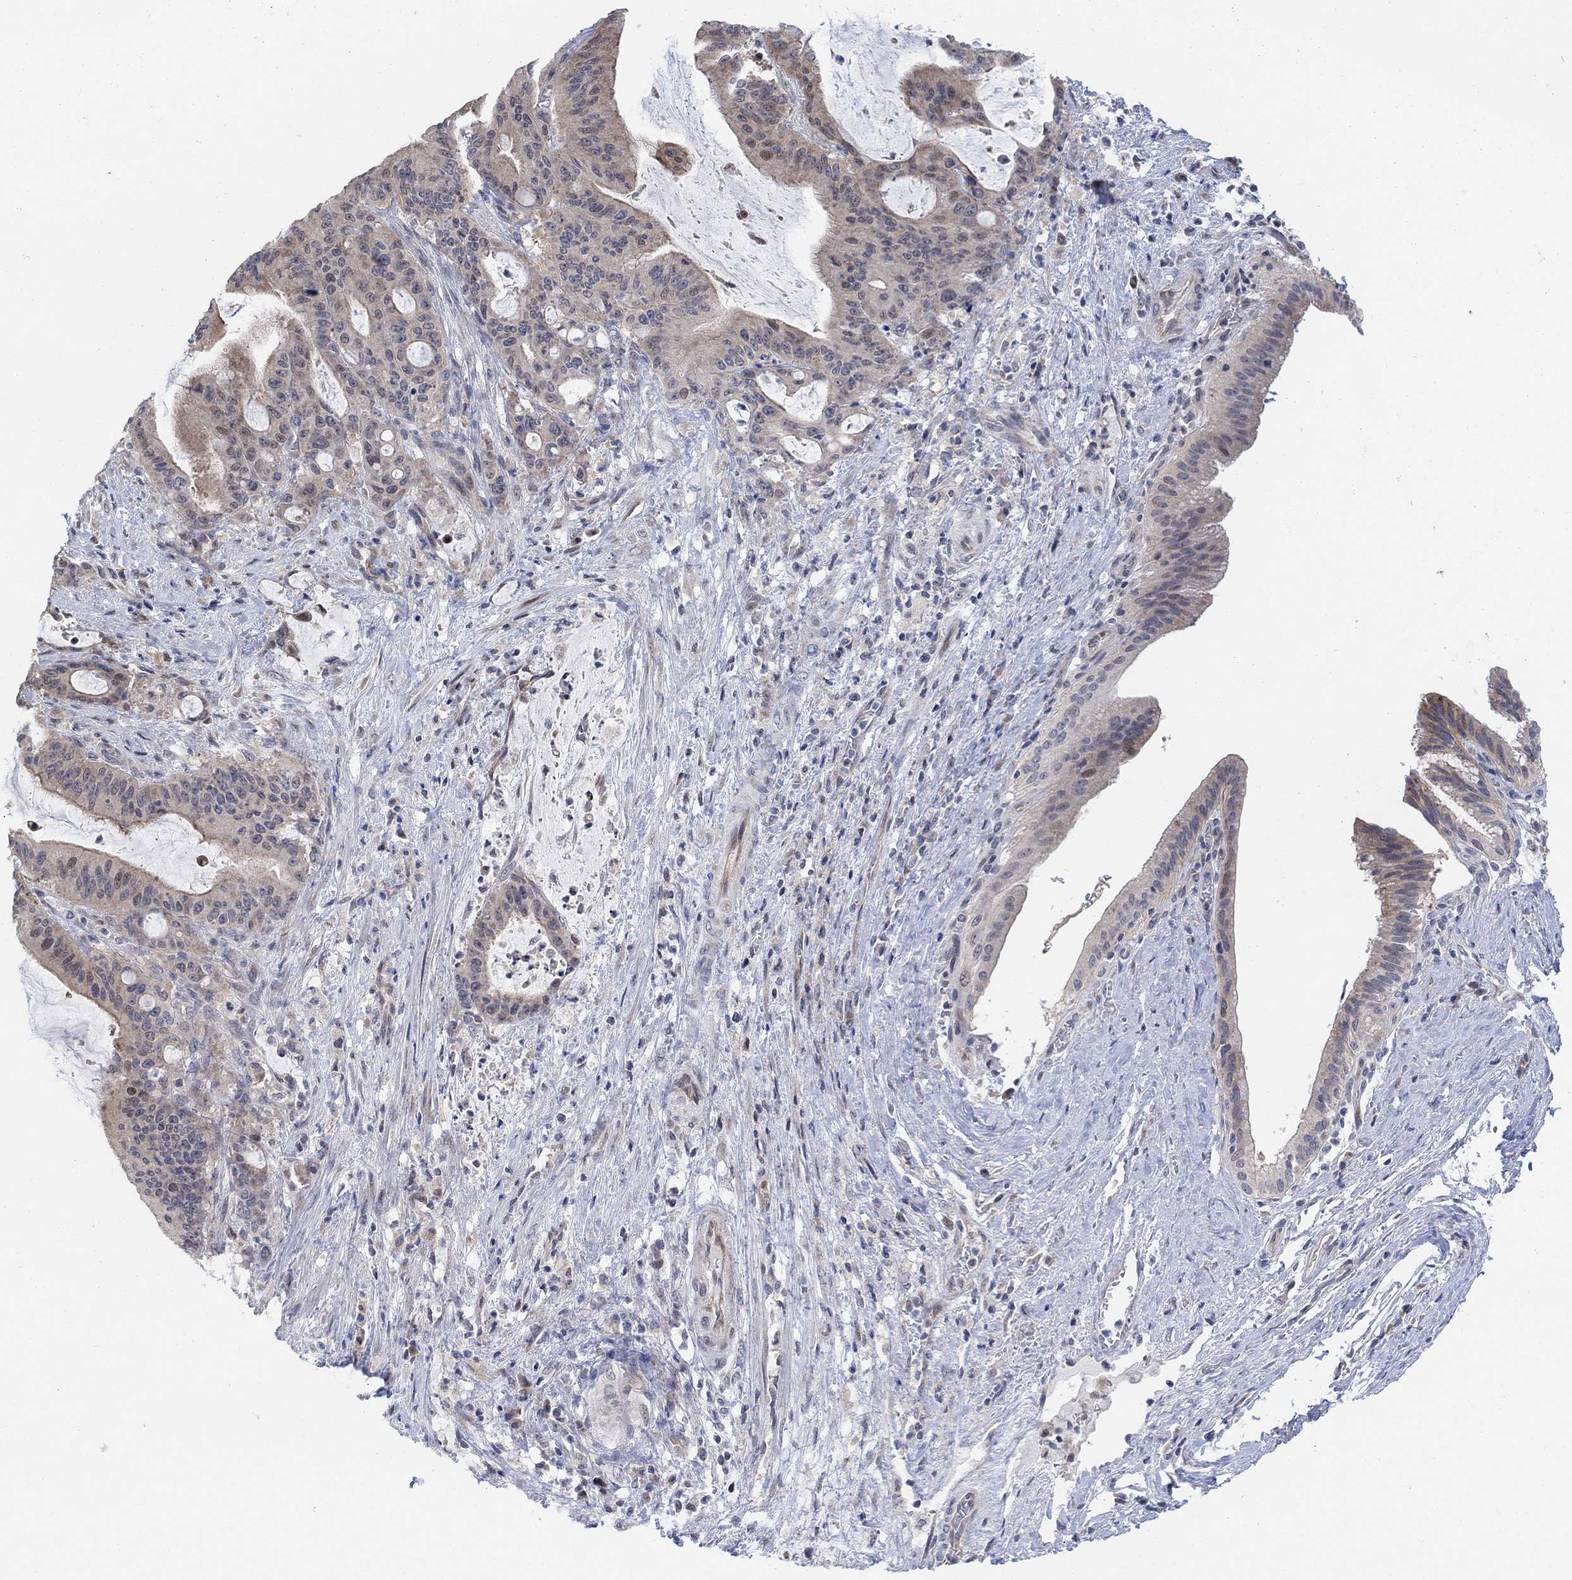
{"staining": {"intensity": "moderate", "quantity": "<25%", "location": "cytoplasmic/membranous"}, "tissue": "liver cancer", "cell_type": "Tumor cells", "image_type": "cancer", "snomed": [{"axis": "morphology", "description": "Cholangiocarcinoma"}, {"axis": "topography", "description": "Liver"}], "caption": "DAB (3,3'-diaminobenzidine) immunohistochemical staining of human liver cancer (cholangiocarcinoma) exhibits moderate cytoplasmic/membranous protein staining in about <25% of tumor cells. (DAB IHC with brightfield microscopy, high magnification).", "gene": "CNTF", "patient": {"sex": "female", "age": 73}}